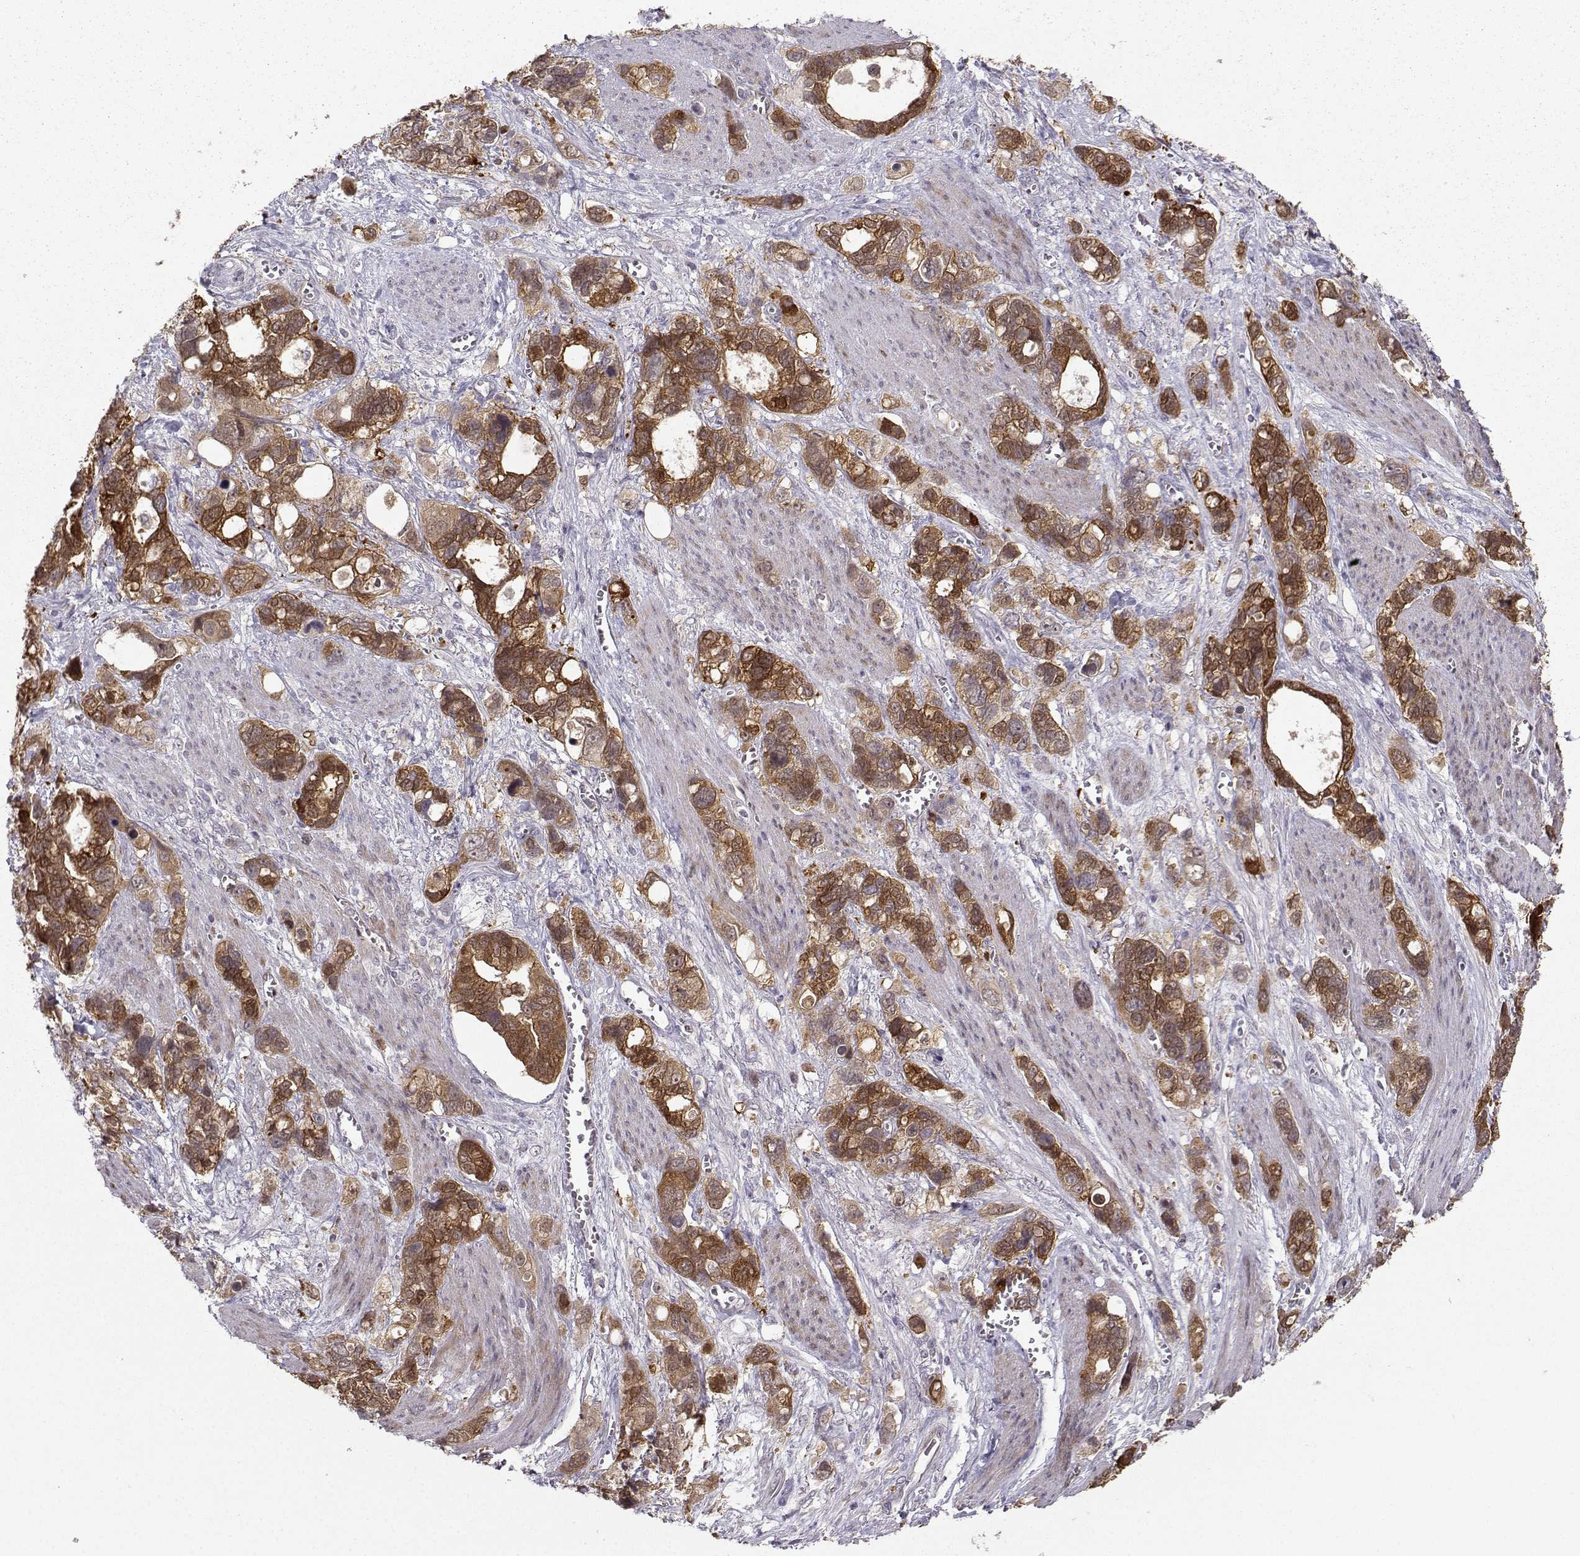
{"staining": {"intensity": "moderate", "quantity": ">75%", "location": "cytoplasmic/membranous"}, "tissue": "stomach cancer", "cell_type": "Tumor cells", "image_type": "cancer", "snomed": [{"axis": "morphology", "description": "Adenocarcinoma, NOS"}, {"axis": "topography", "description": "Stomach, upper"}], "caption": "Approximately >75% of tumor cells in stomach cancer display moderate cytoplasmic/membranous protein expression as visualized by brown immunohistochemical staining.", "gene": "NQO1", "patient": {"sex": "female", "age": 81}}